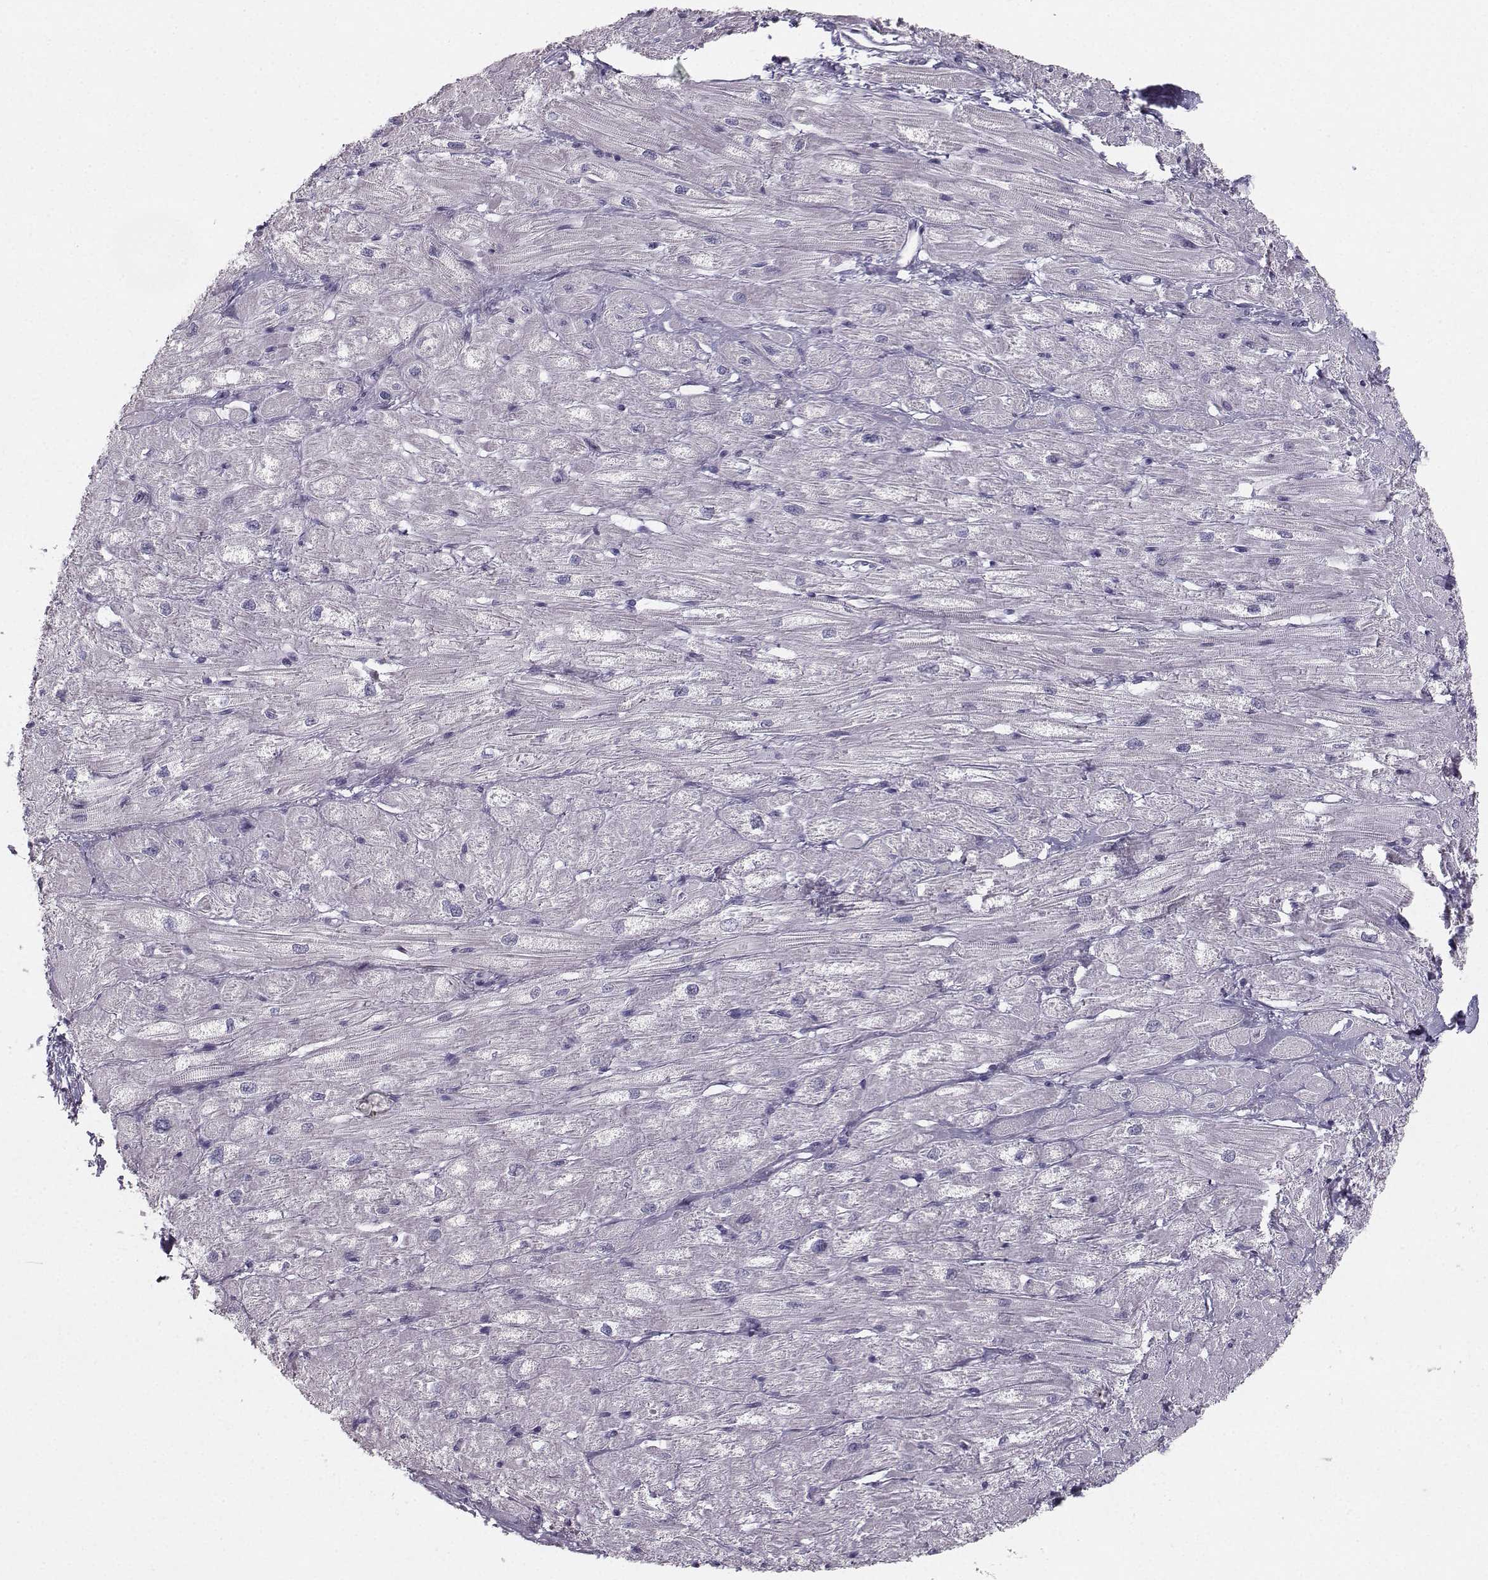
{"staining": {"intensity": "negative", "quantity": "none", "location": "none"}, "tissue": "heart muscle", "cell_type": "Cardiomyocytes", "image_type": "normal", "snomed": [{"axis": "morphology", "description": "Normal tissue, NOS"}, {"axis": "topography", "description": "Heart"}], "caption": "An image of heart muscle stained for a protein exhibits no brown staining in cardiomyocytes. The staining was performed using DAB (3,3'-diaminobenzidine) to visualize the protein expression in brown, while the nuclei were stained in blue with hematoxylin (Magnification: 20x).", "gene": "CASR", "patient": {"sex": "male", "age": 57}}